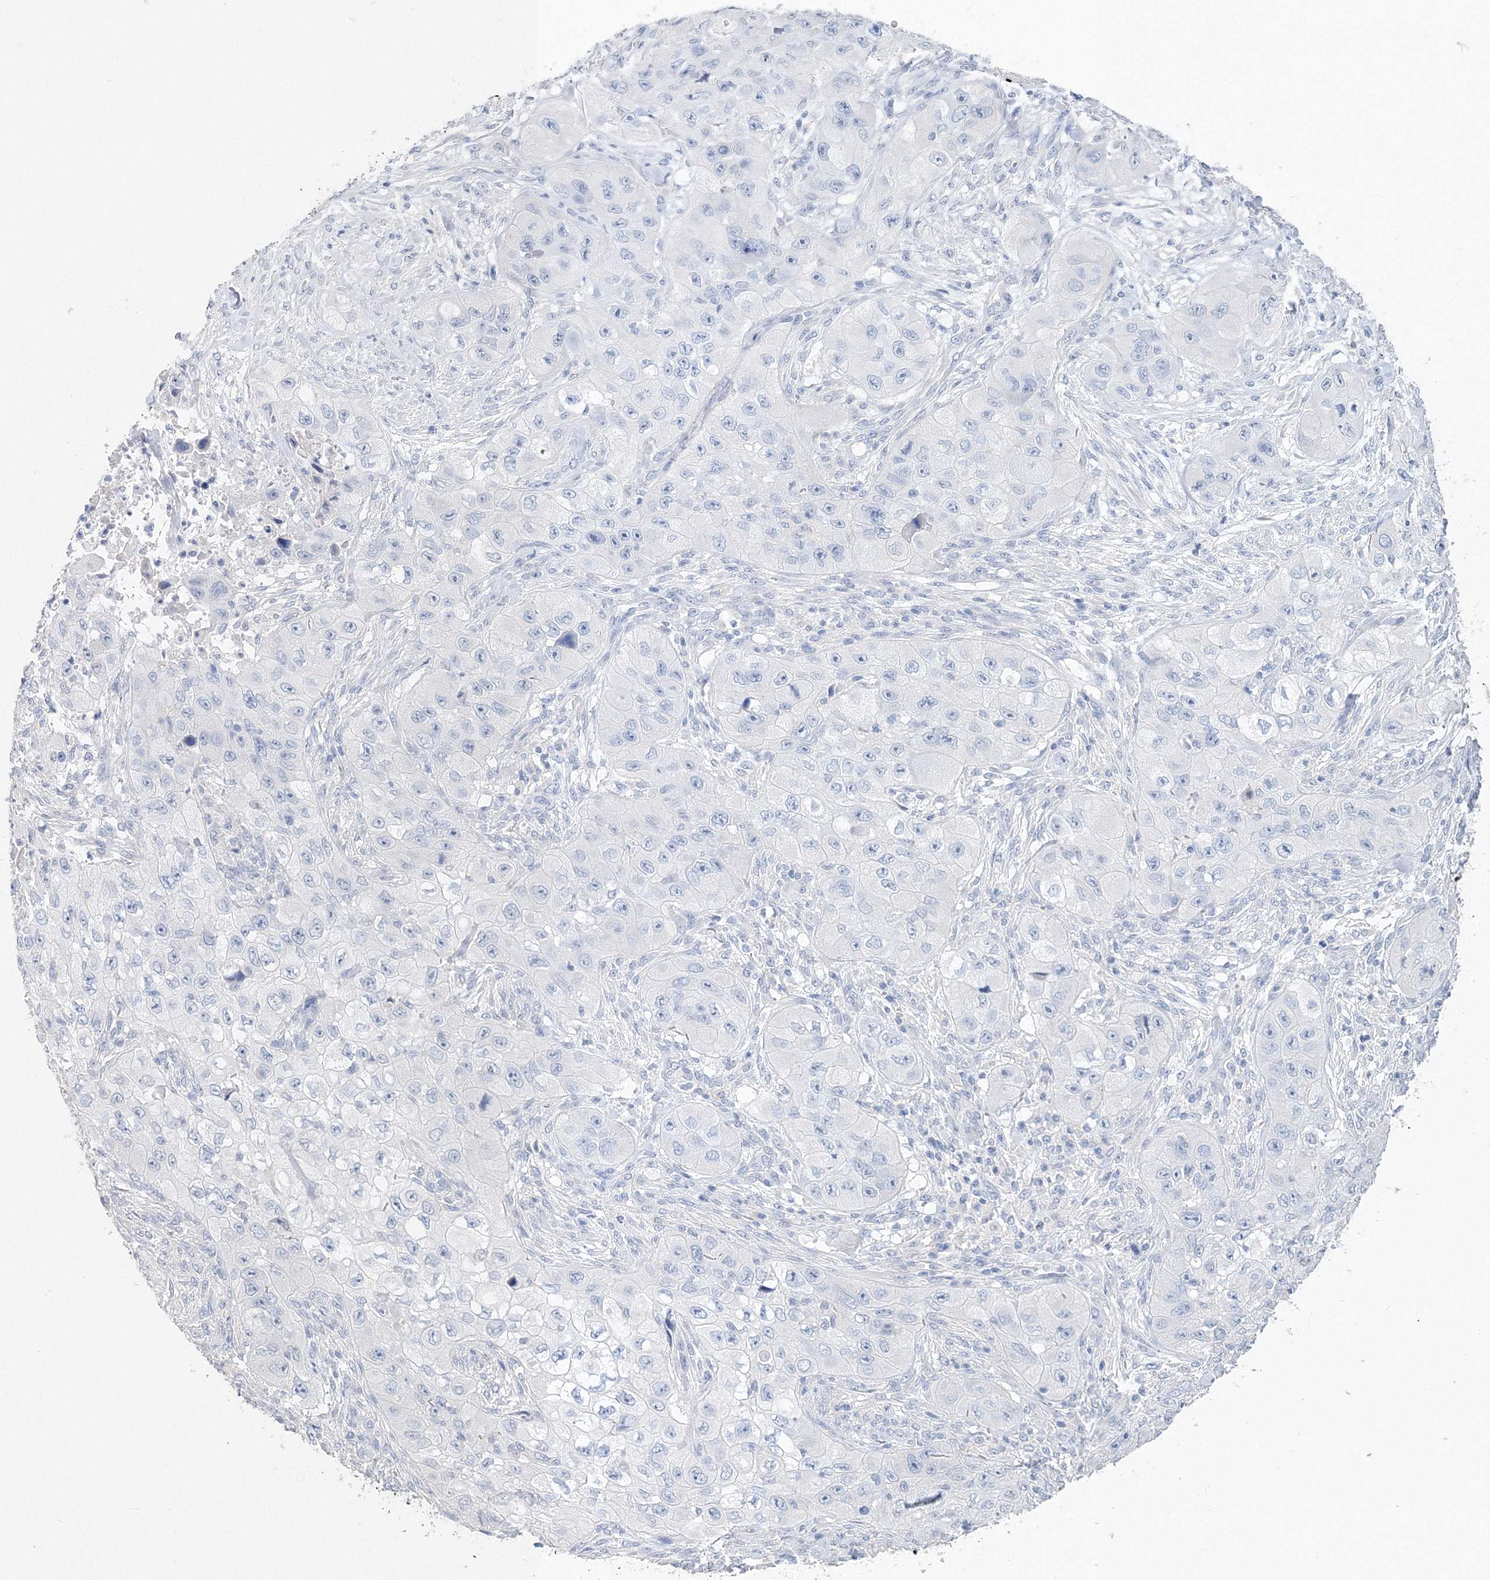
{"staining": {"intensity": "negative", "quantity": "none", "location": "none"}, "tissue": "skin cancer", "cell_type": "Tumor cells", "image_type": "cancer", "snomed": [{"axis": "morphology", "description": "Squamous cell carcinoma, NOS"}, {"axis": "topography", "description": "Skin"}, {"axis": "topography", "description": "Subcutis"}], "caption": "Tumor cells show no significant protein expression in skin cancer. The staining is performed using DAB brown chromogen with nuclei counter-stained in using hematoxylin.", "gene": "OSBPL6", "patient": {"sex": "male", "age": 73}}